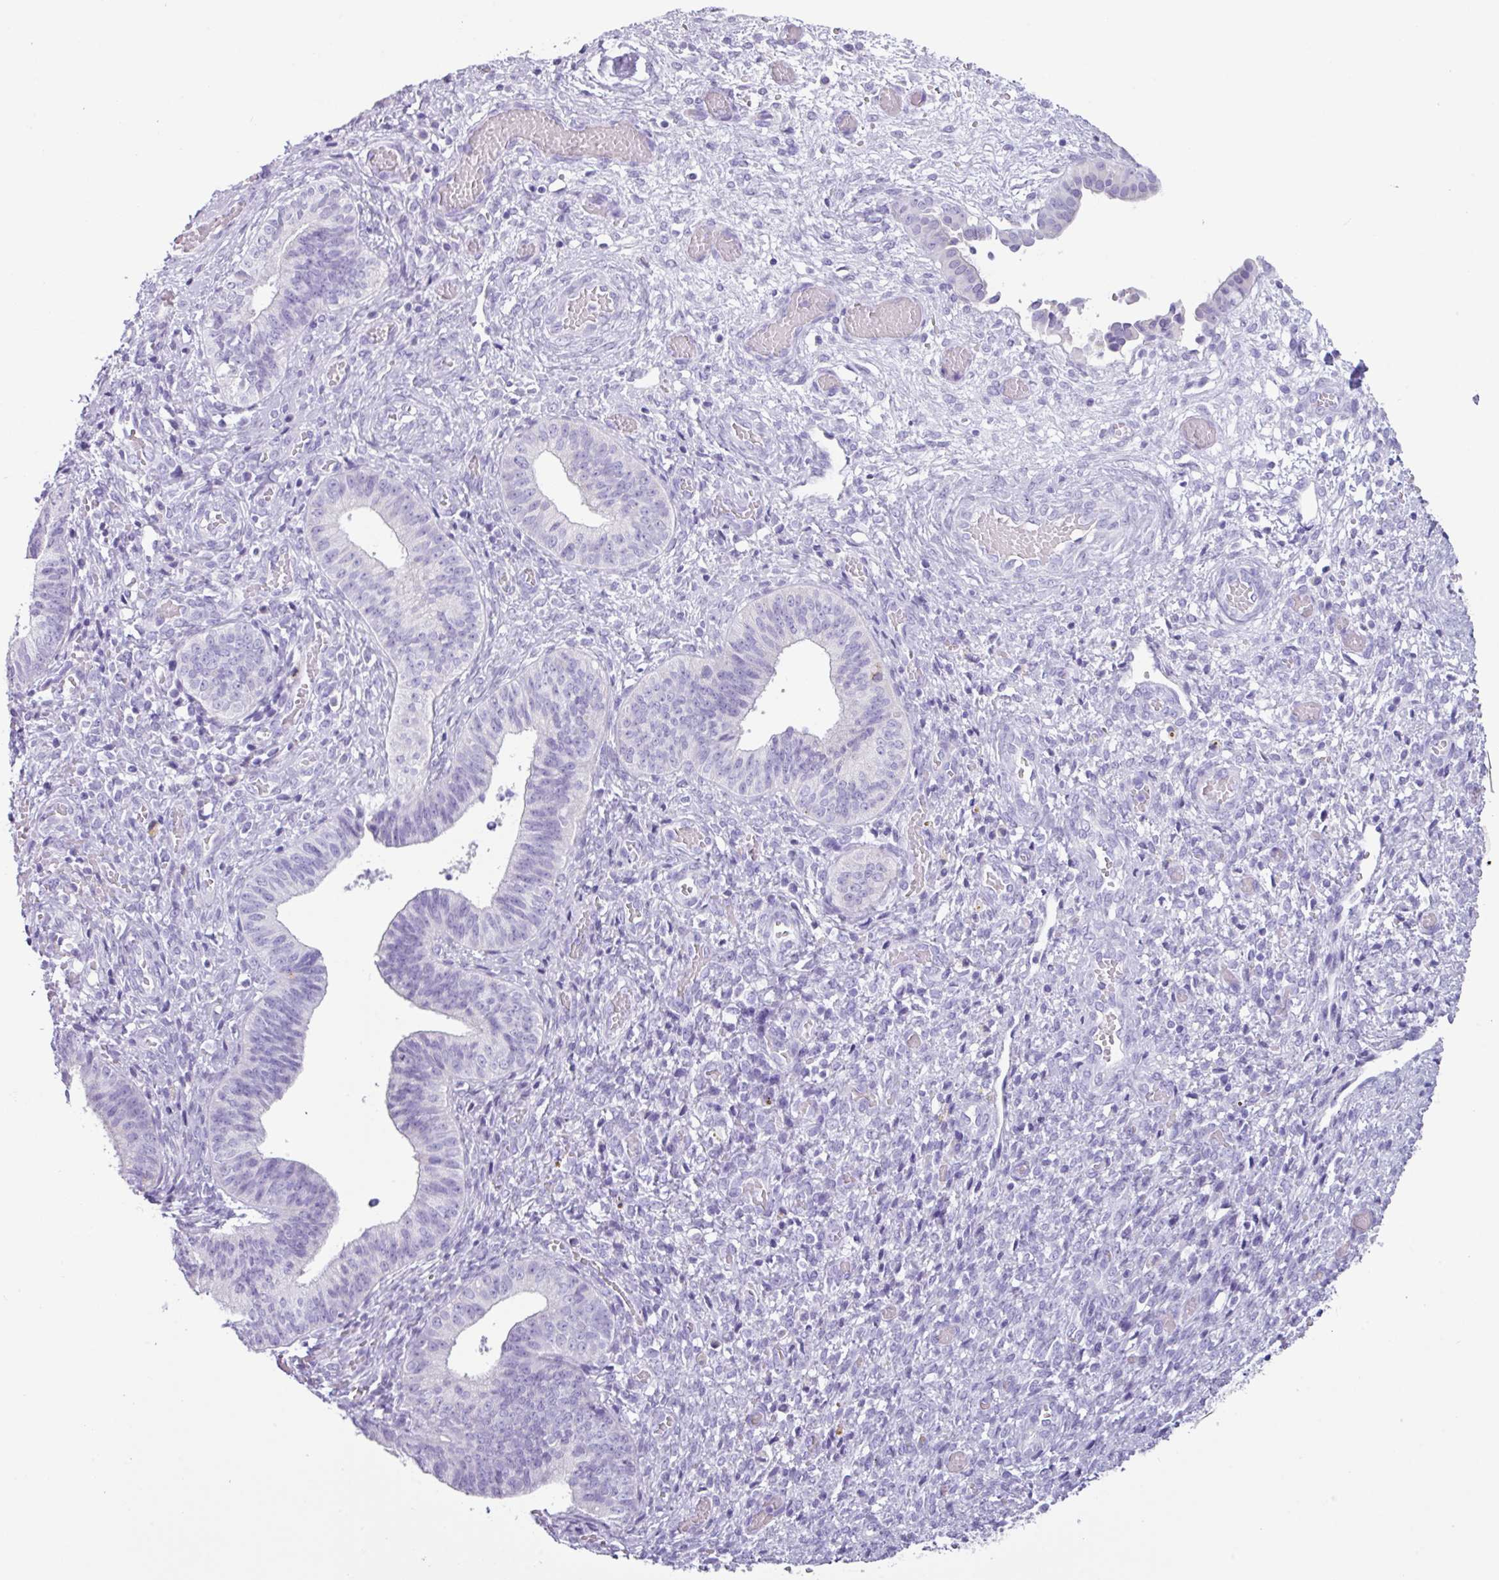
{"staining": {"intensity": "negative", "quantity": "none", "location": "none"}, "tissue": "cervical cancer", "cell_type": "Tumor cells", "image_type": "cancer", "snomed": [{"axis": "morphology", "description": "Squamous cell carcinoma, NOS"}, {"axis": "topography", "description": "Cervix"}], "caption": "IHC image of human cervical cancer stained for a protein (brown), which demonstrates no staining in tumor cells. (DAB (3,3'-diaminobenzidine) IHC visualized using brightfield microscopy, high magnification).", "gene": "NCCRP1", "patient": {"sex": "female", "age": 59}}